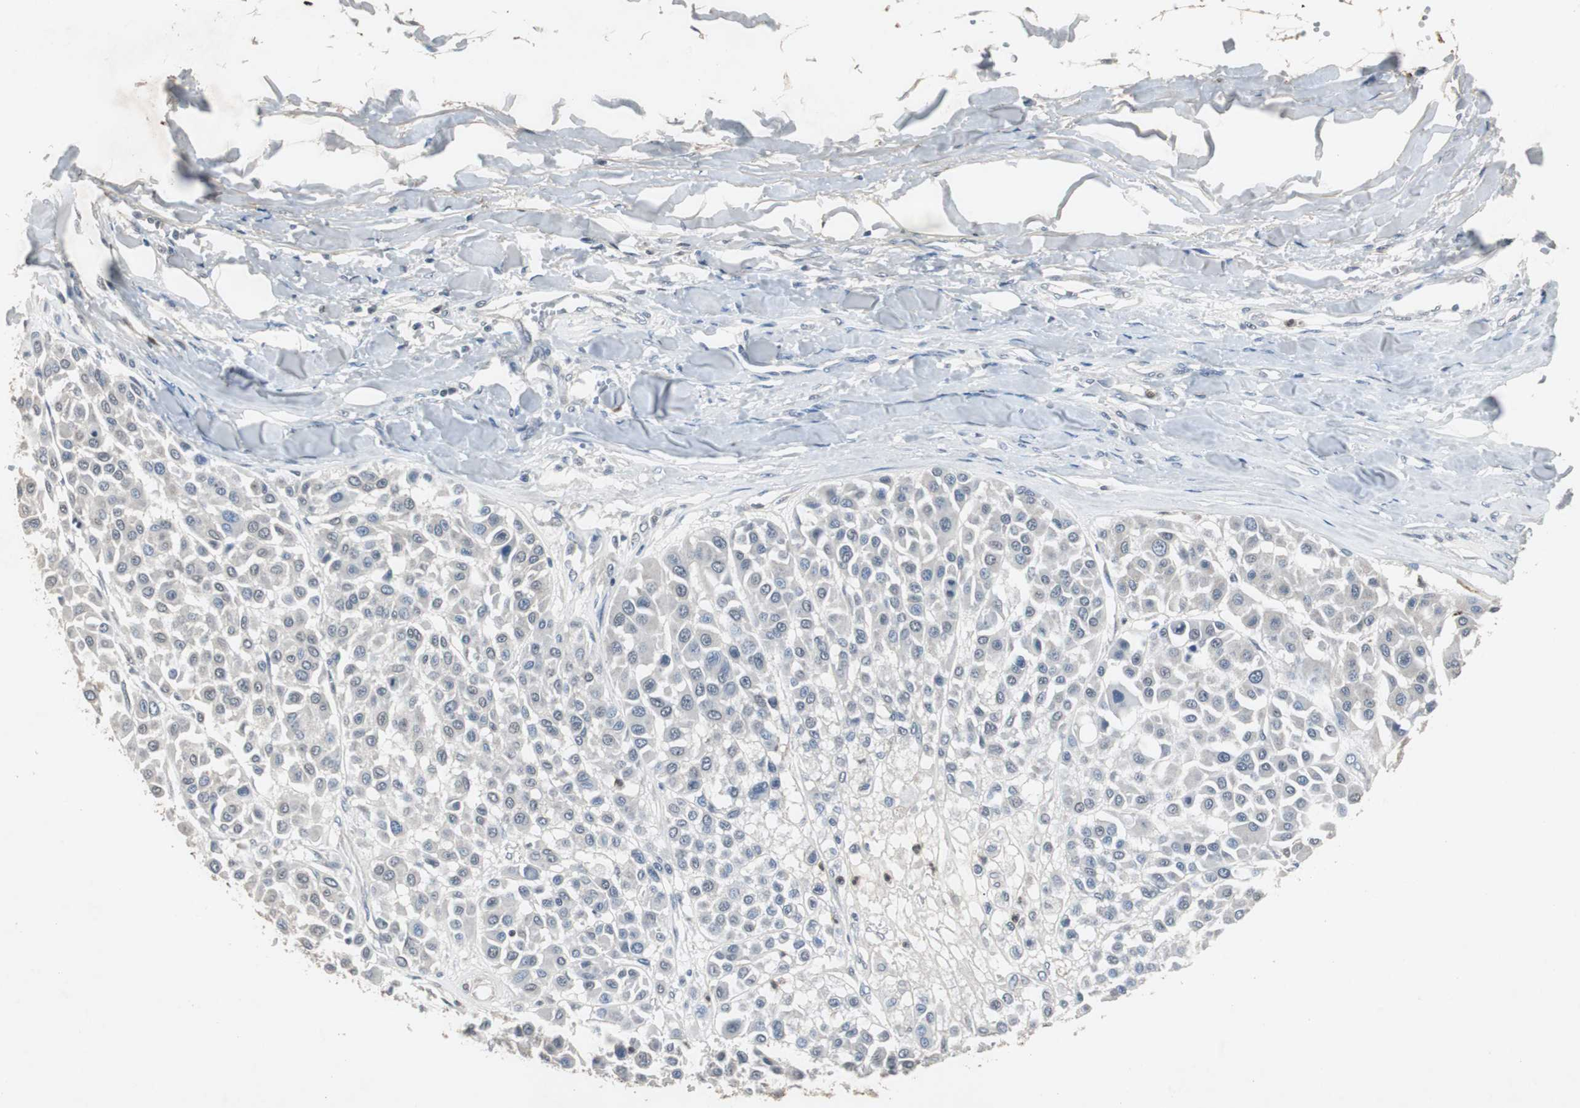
{"staining": {"intensity": "weak", "quantity": "25%-75%", "location": "cytoplasmic/membranous,nuclear"}, "tissue": "melanoma", "cell_type": "Tumor cells", "image_type": "cancer", "snomed": [{"axis": "morphology", "description": "Malignant melanoma, Metastatic site"}, {"axis": "topography", "description": "Soft tissue"}], "caption": "Immunohistochemical staining of human melanoma displays weak cytoplasmic/membranous and nuclear protein expression in approximately 25%-75% of tumor cells. (DAB IHC, brown staining for protein, blue staining for nuclei).", "gene": "ADNP2", "patient": {"sex": "male", "age": 41}}